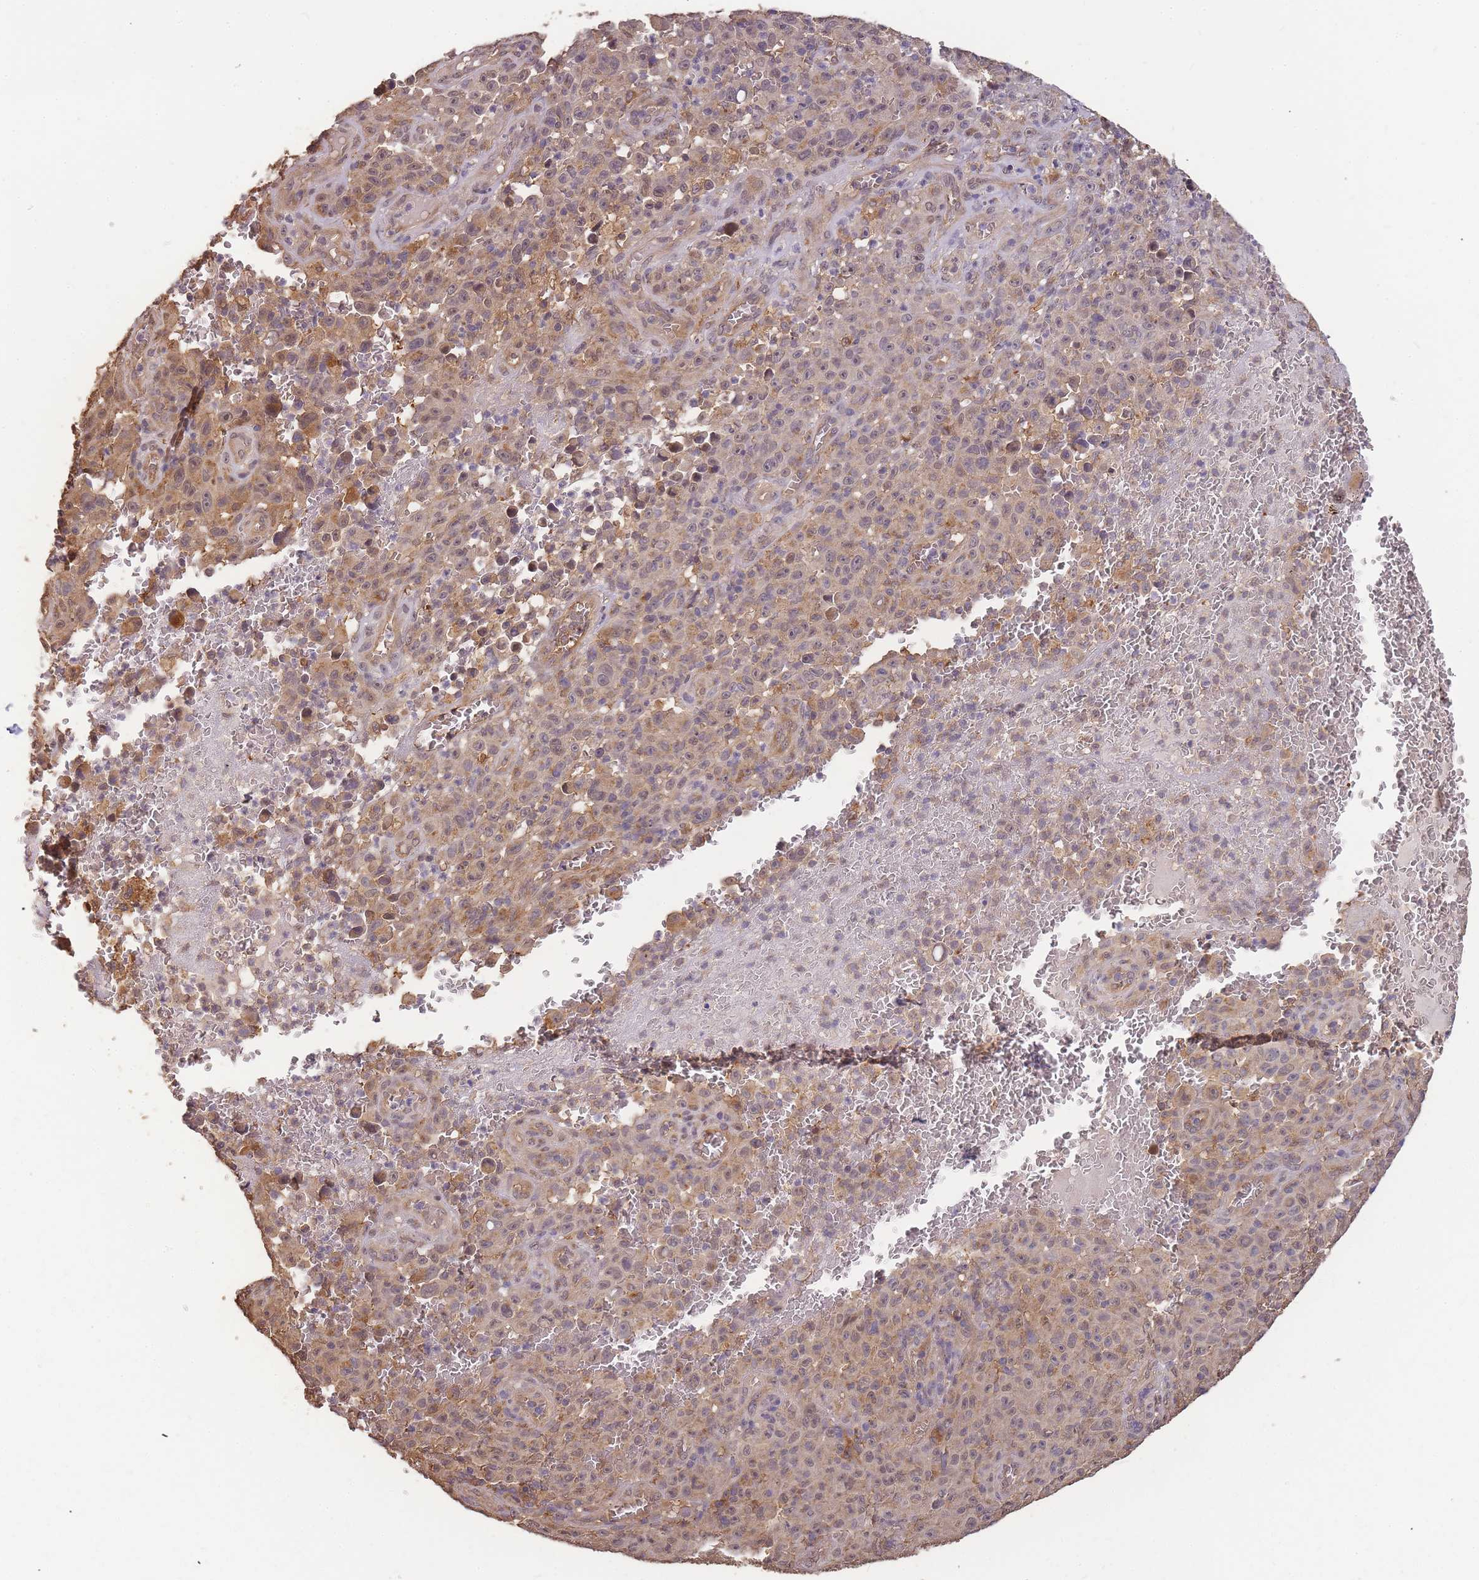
{"staining": {"intensity": "moderate", "quantity": "25%-75%", "location": "cytoplasmic/membranous"}, "tissue": "melanoma", "cell_type": "Tumor cells", "image_type": "cancer", "snomed": [{"axis": "morphology", "description": "Malignant melanoma, NOS"}, {"axis": "topography", "description": "Skin"}], "caption": "Malignant melanoma stained for a protein (brown) displays moderate cytoplasmic/membranous positive staining in about 25%-75% of tumor cells.", "gene": "CDKN2AIPNL", "patient": {"sex": "female", "age": 82}}